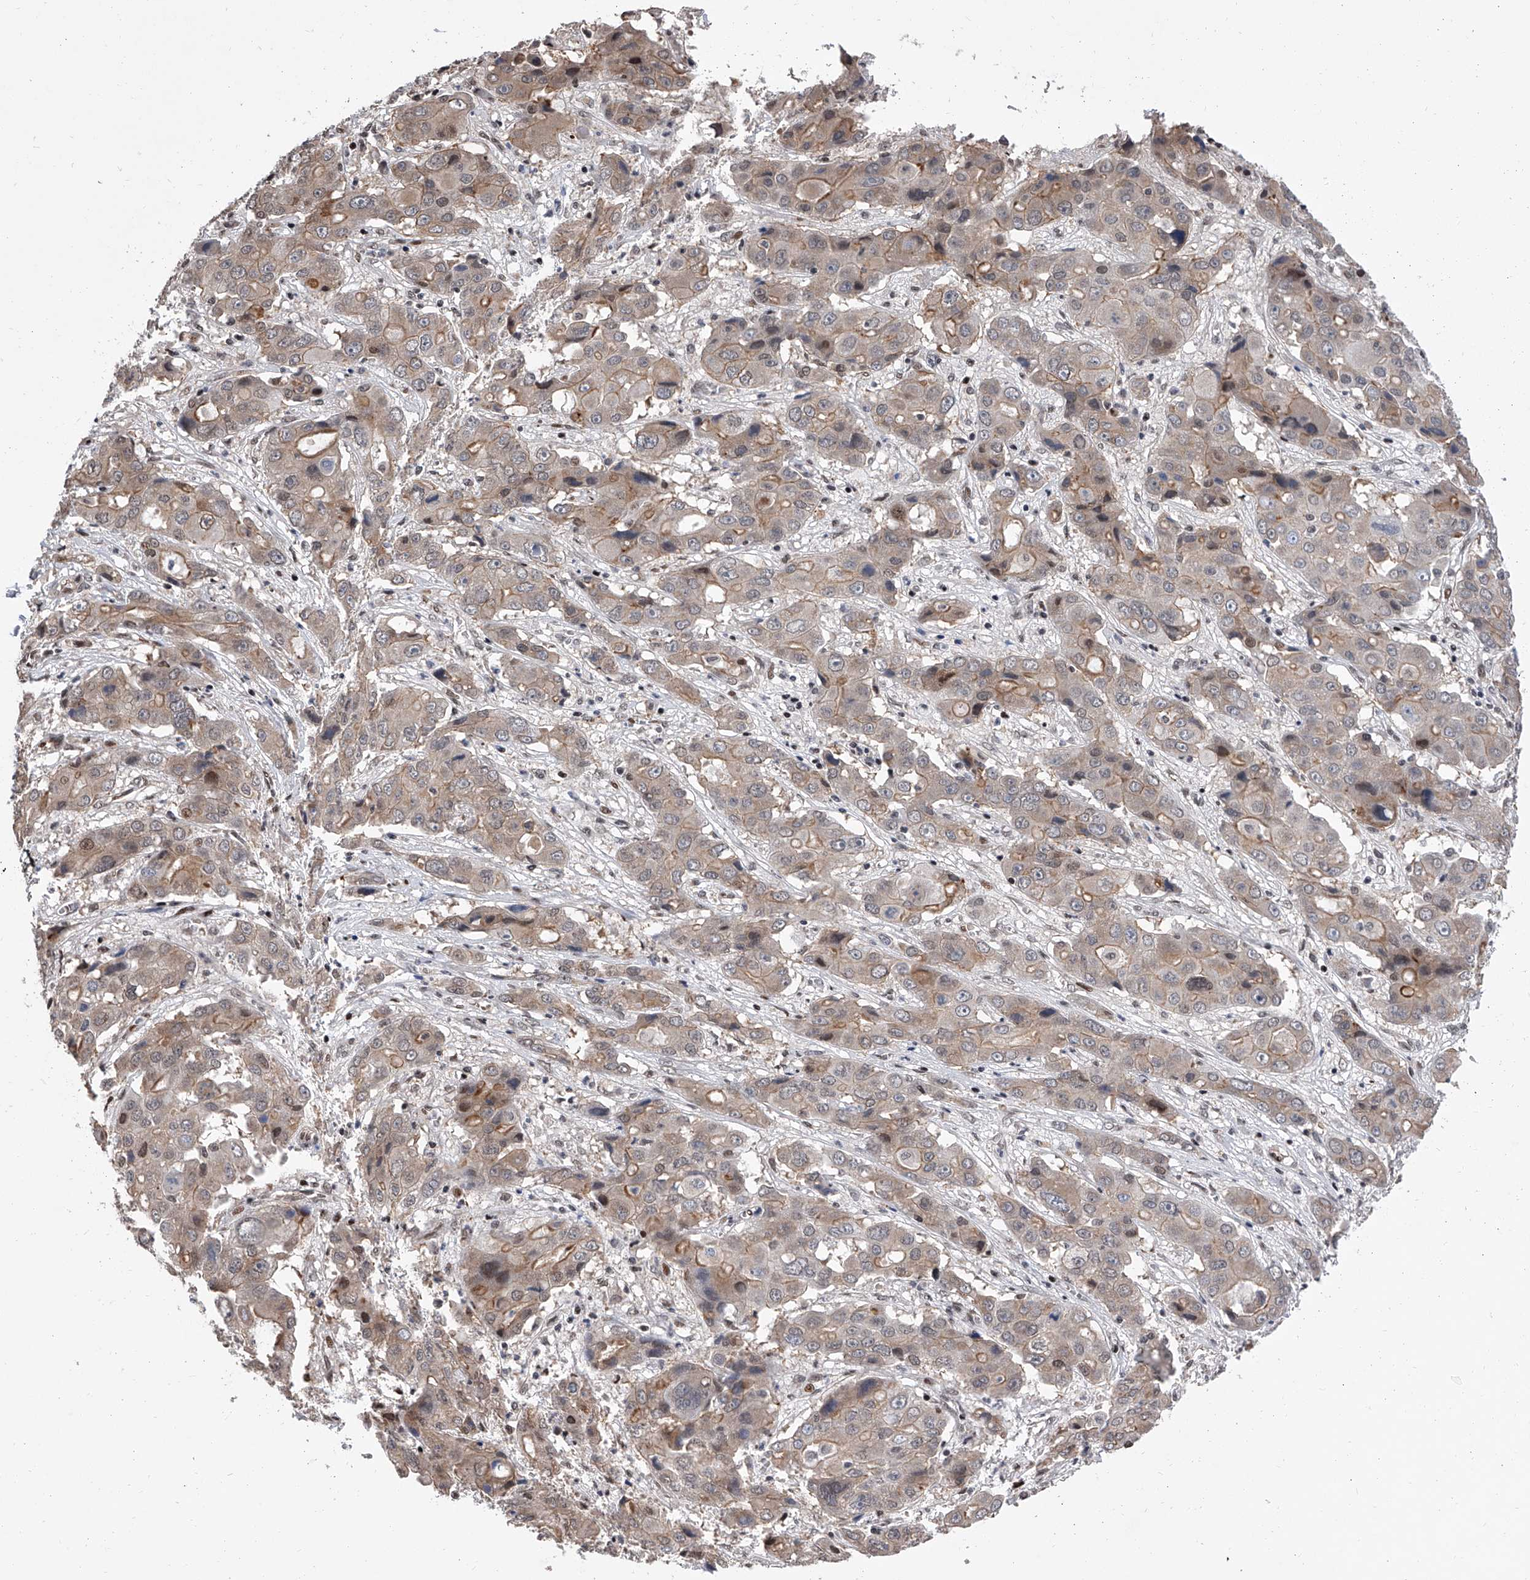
{"staining": {"intensity": "moderate", "quantity": "25%-75%", "location": "cytoplasmic/membranous"}, "tissue": "liver cancer", "cell_type": "Tumor cells", "image_type": "cancer", "snomed": [{"axis": "morphology", "description": "Cholangiocarcinoma"}, {"axis": "topography", "description": "Liver"}], "caption": "Tumor cells reveal medium levels of moderate cytoplasmic/membranous positivity in approximately 25%-75% of cells in human liver cholangiocarcinoma.", "gene": "ZNF426", "patient": {"sex": "male", "age": 67}}